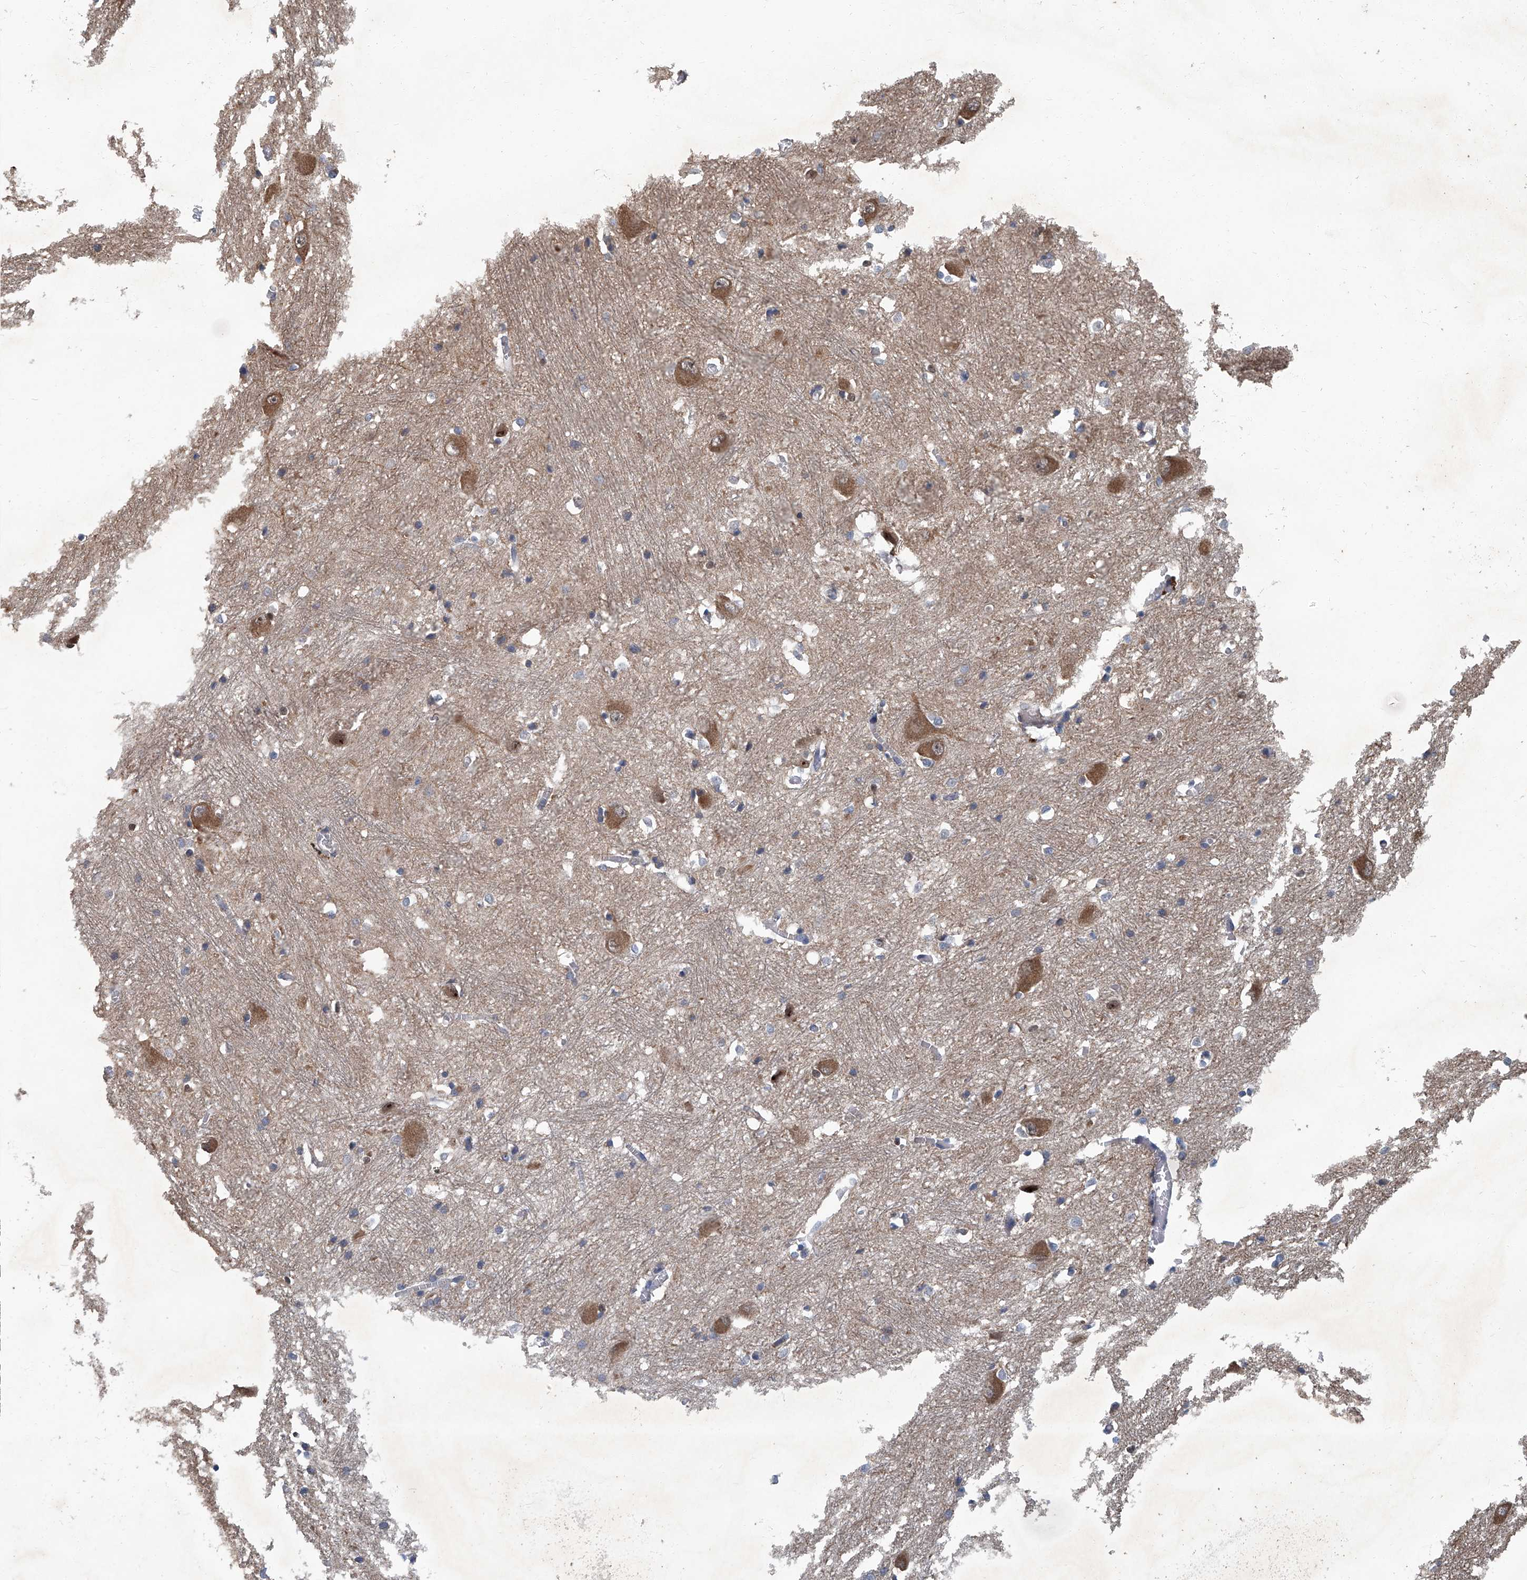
{"staining": {"intensity": "weak", "quantity": "<25%", "location": "cytoplasmic/membranous"}, "tissue": "caudate", "cell_type": "Glial cells", "image_type": "normal", "snomed": [{"axis": "morphology", "description": "Normal tissue, NOS"}, {"axis": "topography", "description": "Lateral ventricle wall"}], "caption": "Unremarkable caudate was stained to show a protein in brown. There is no significant positivity in glial cells. Nuclei are stained in blue.", "gene": "ANKRD34A", "patient": {"sex": "male", "age": 37}}